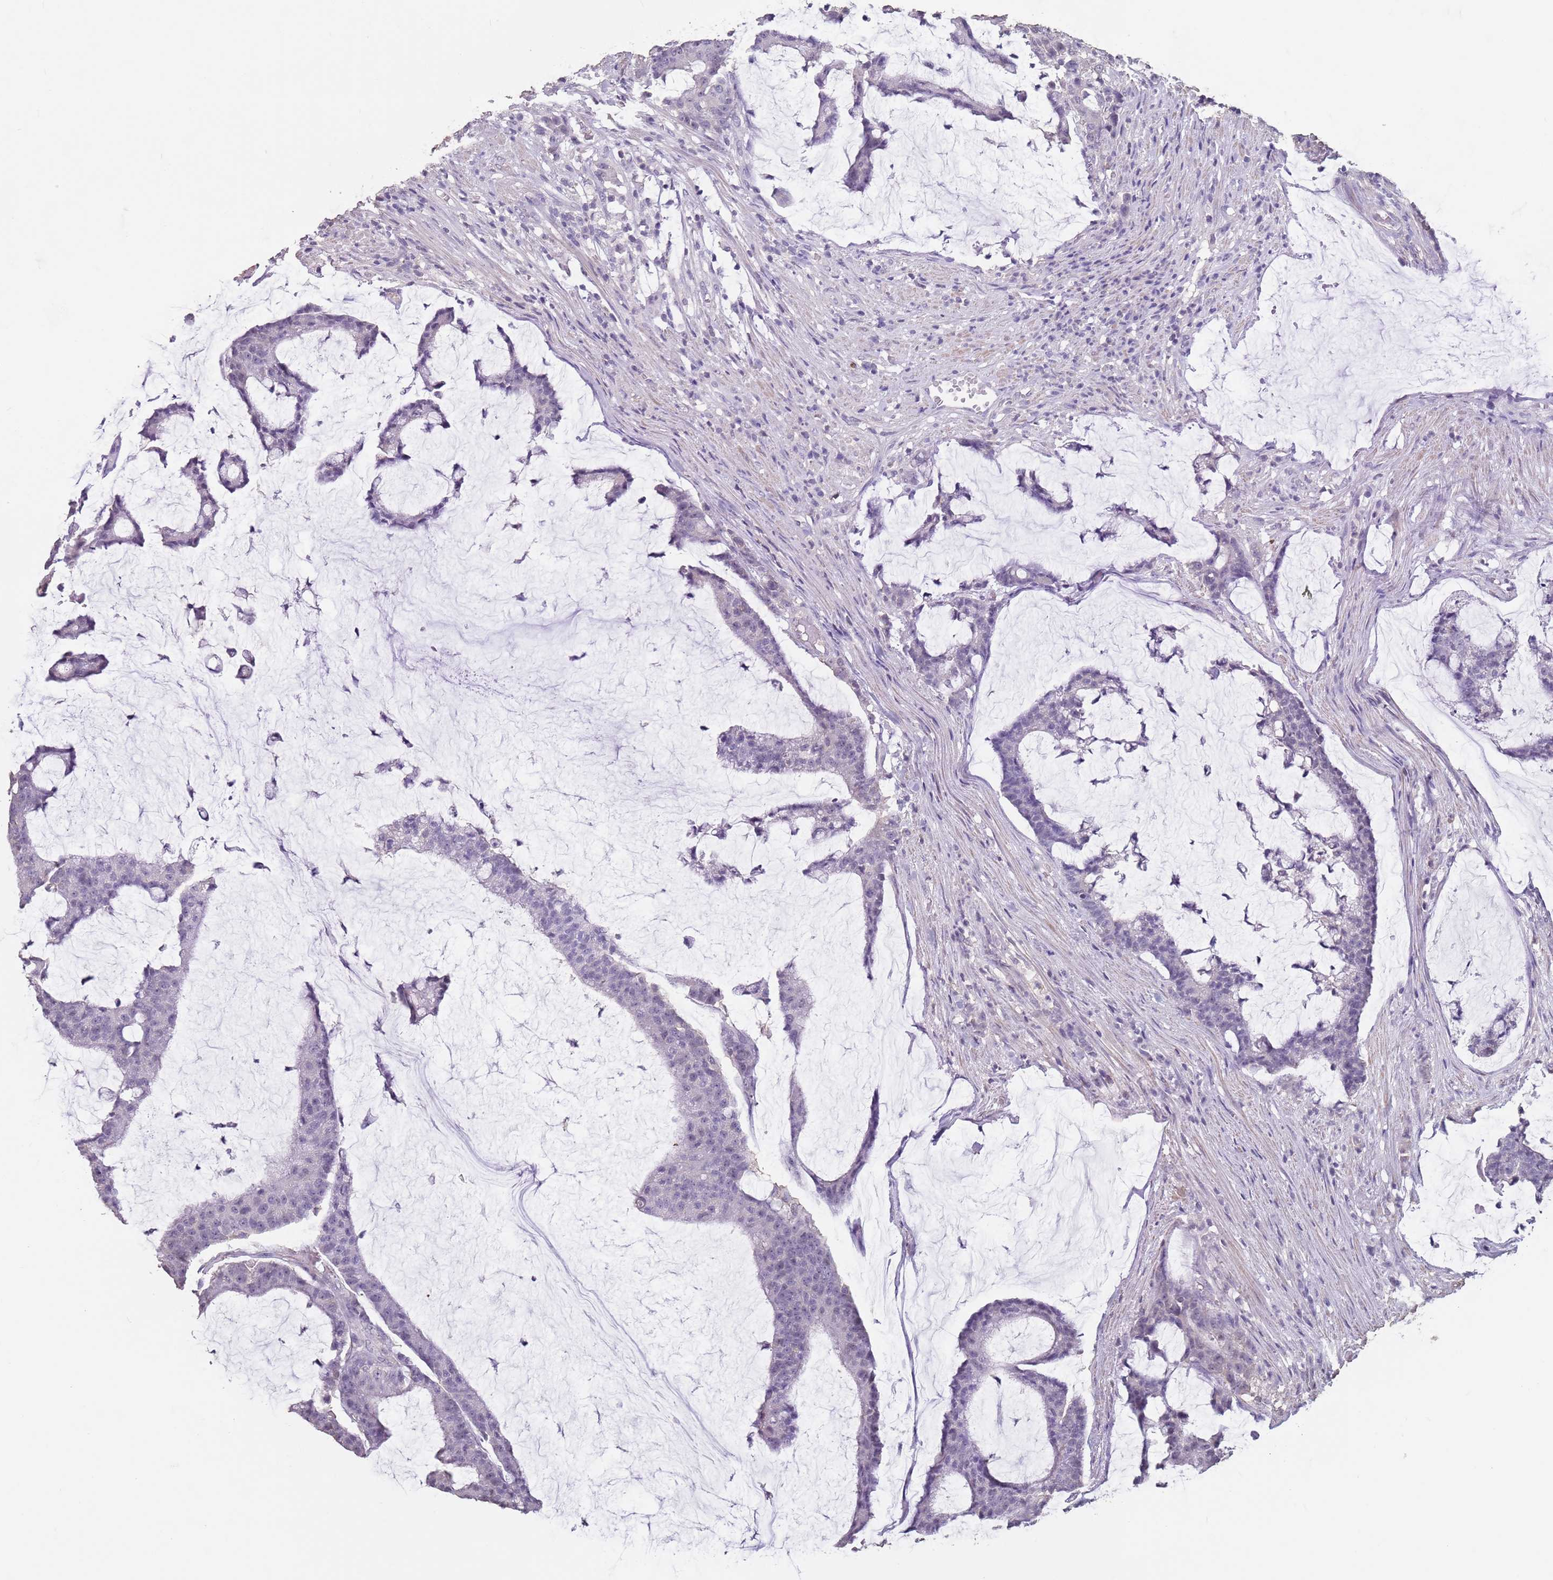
{"staining": {"intensity": "negative", "quantity": "none", "location": "none"}, "tissue": "colorectal cancer", "cell_type": "Tumor cells", "image_type": "cancer", "snomed": [{"axis": "morphology", "description": "Adenocarcinoma, NOS"}, {"axis": "topography", "description": "Colon"}], "caption": "Immunohistochemical staining of human adenocarcinoma (colorectal) reveals no significant staining in tumor cells. The staining was performed using DAB to visualize the protein expression in brown, while the nuclei were stained in blue with hematoxylin (Magnification: 20x).", "gene": "SUN5", "patient": {"sex": "female", "age": 84}}